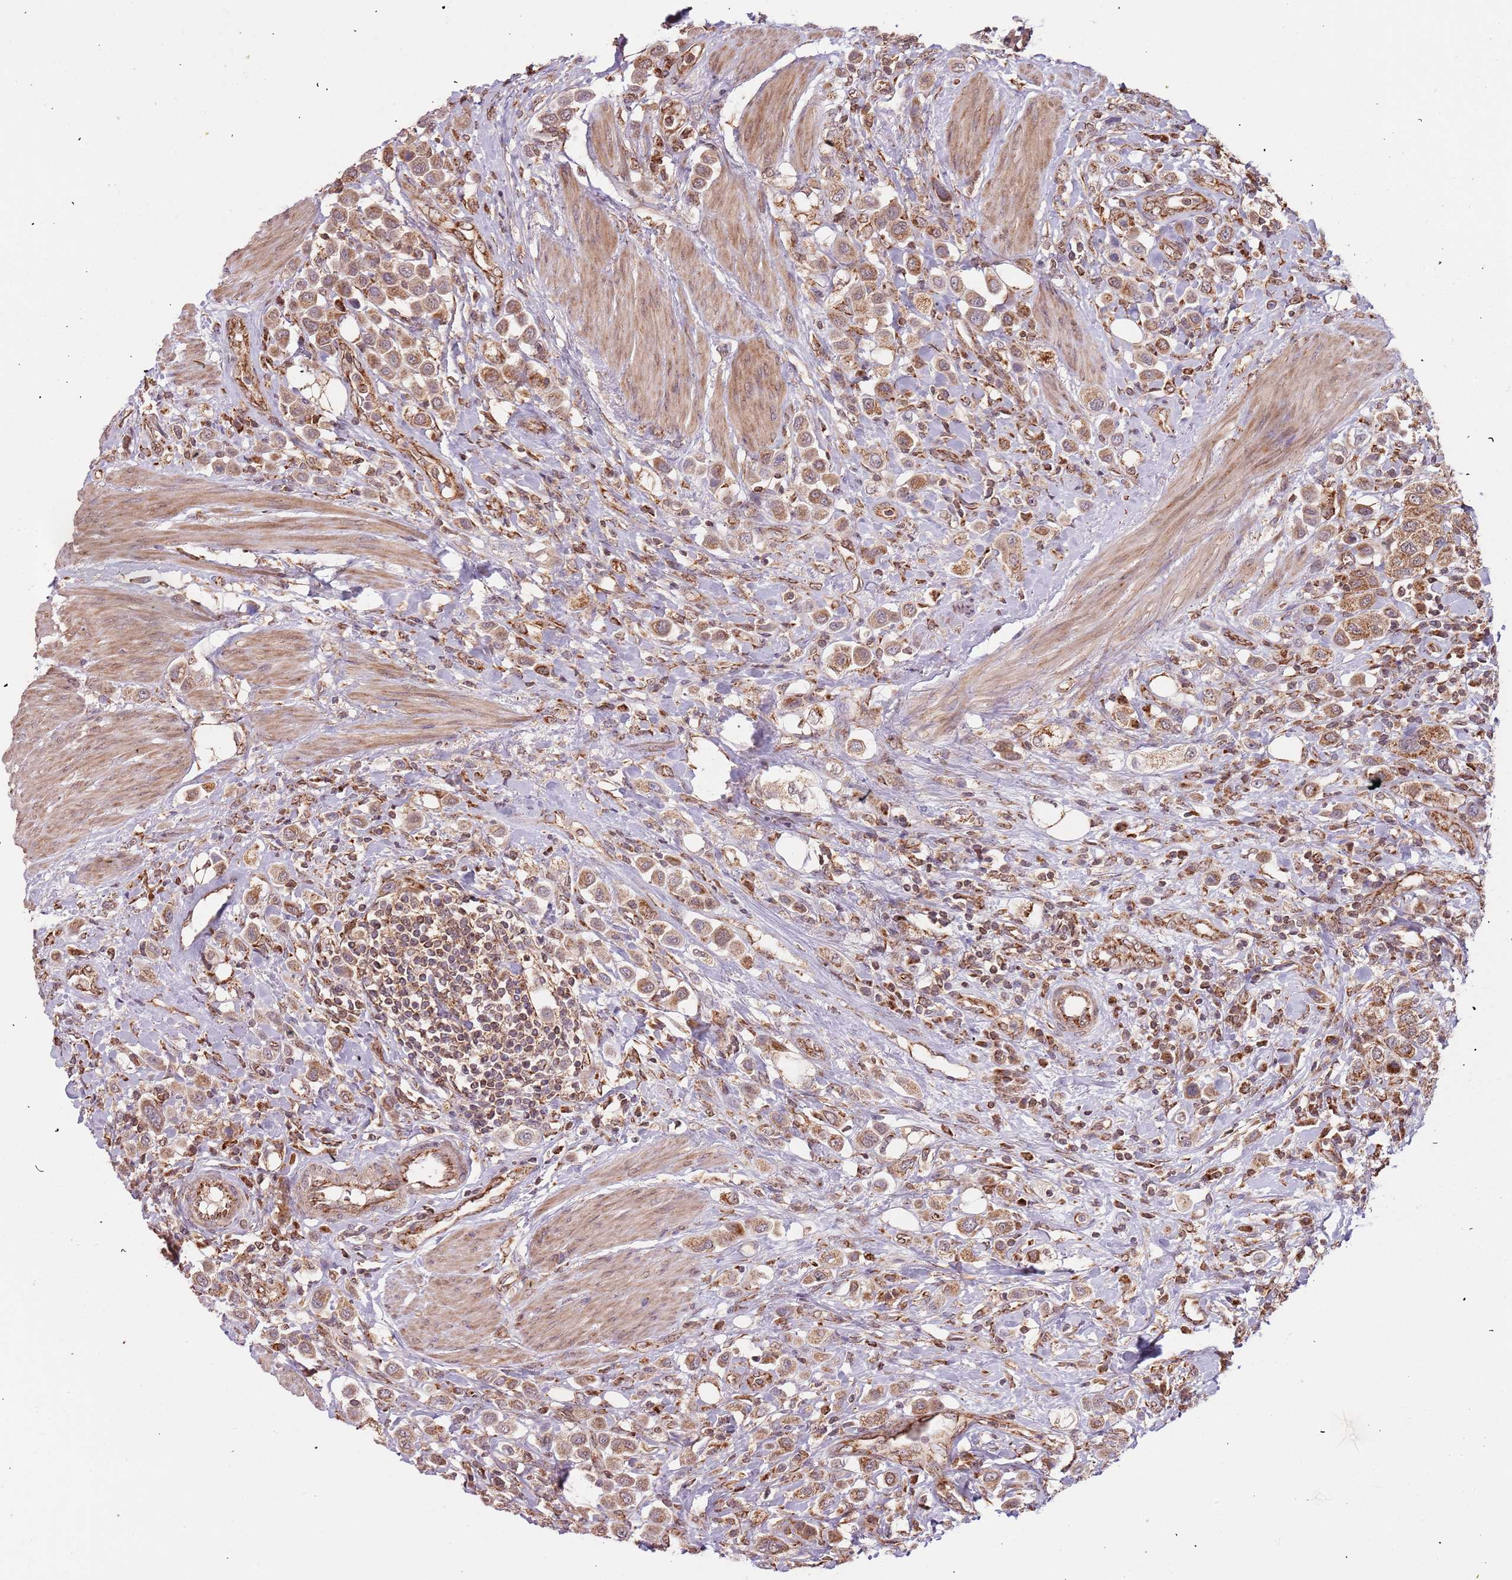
{"staining": {"intensity": "moderate", "quantity": ">75%", "location": "cytoplasmic/membranous"}, "tissue": "urothelial cancer", "cell_type": "Tumor cells", "image_type": "cancer", "snomed": [{"axis": "morphology", "description": "Urothelial carcinoma, High grade"}, {"axis": "topography", "description": "Urinary bladder"}], "caption": "High-magnification brightfield microscopy of high-grade urothelial carcinoma stained with DAB (brown) and counterstained with hematoxylin (blue). tumor cells exhibit moderate cytoplasmic/membranous staining is seen in about>75% of cells.", "gene": "IL17RD", "patient": {"sex": "male", "age": 50}}